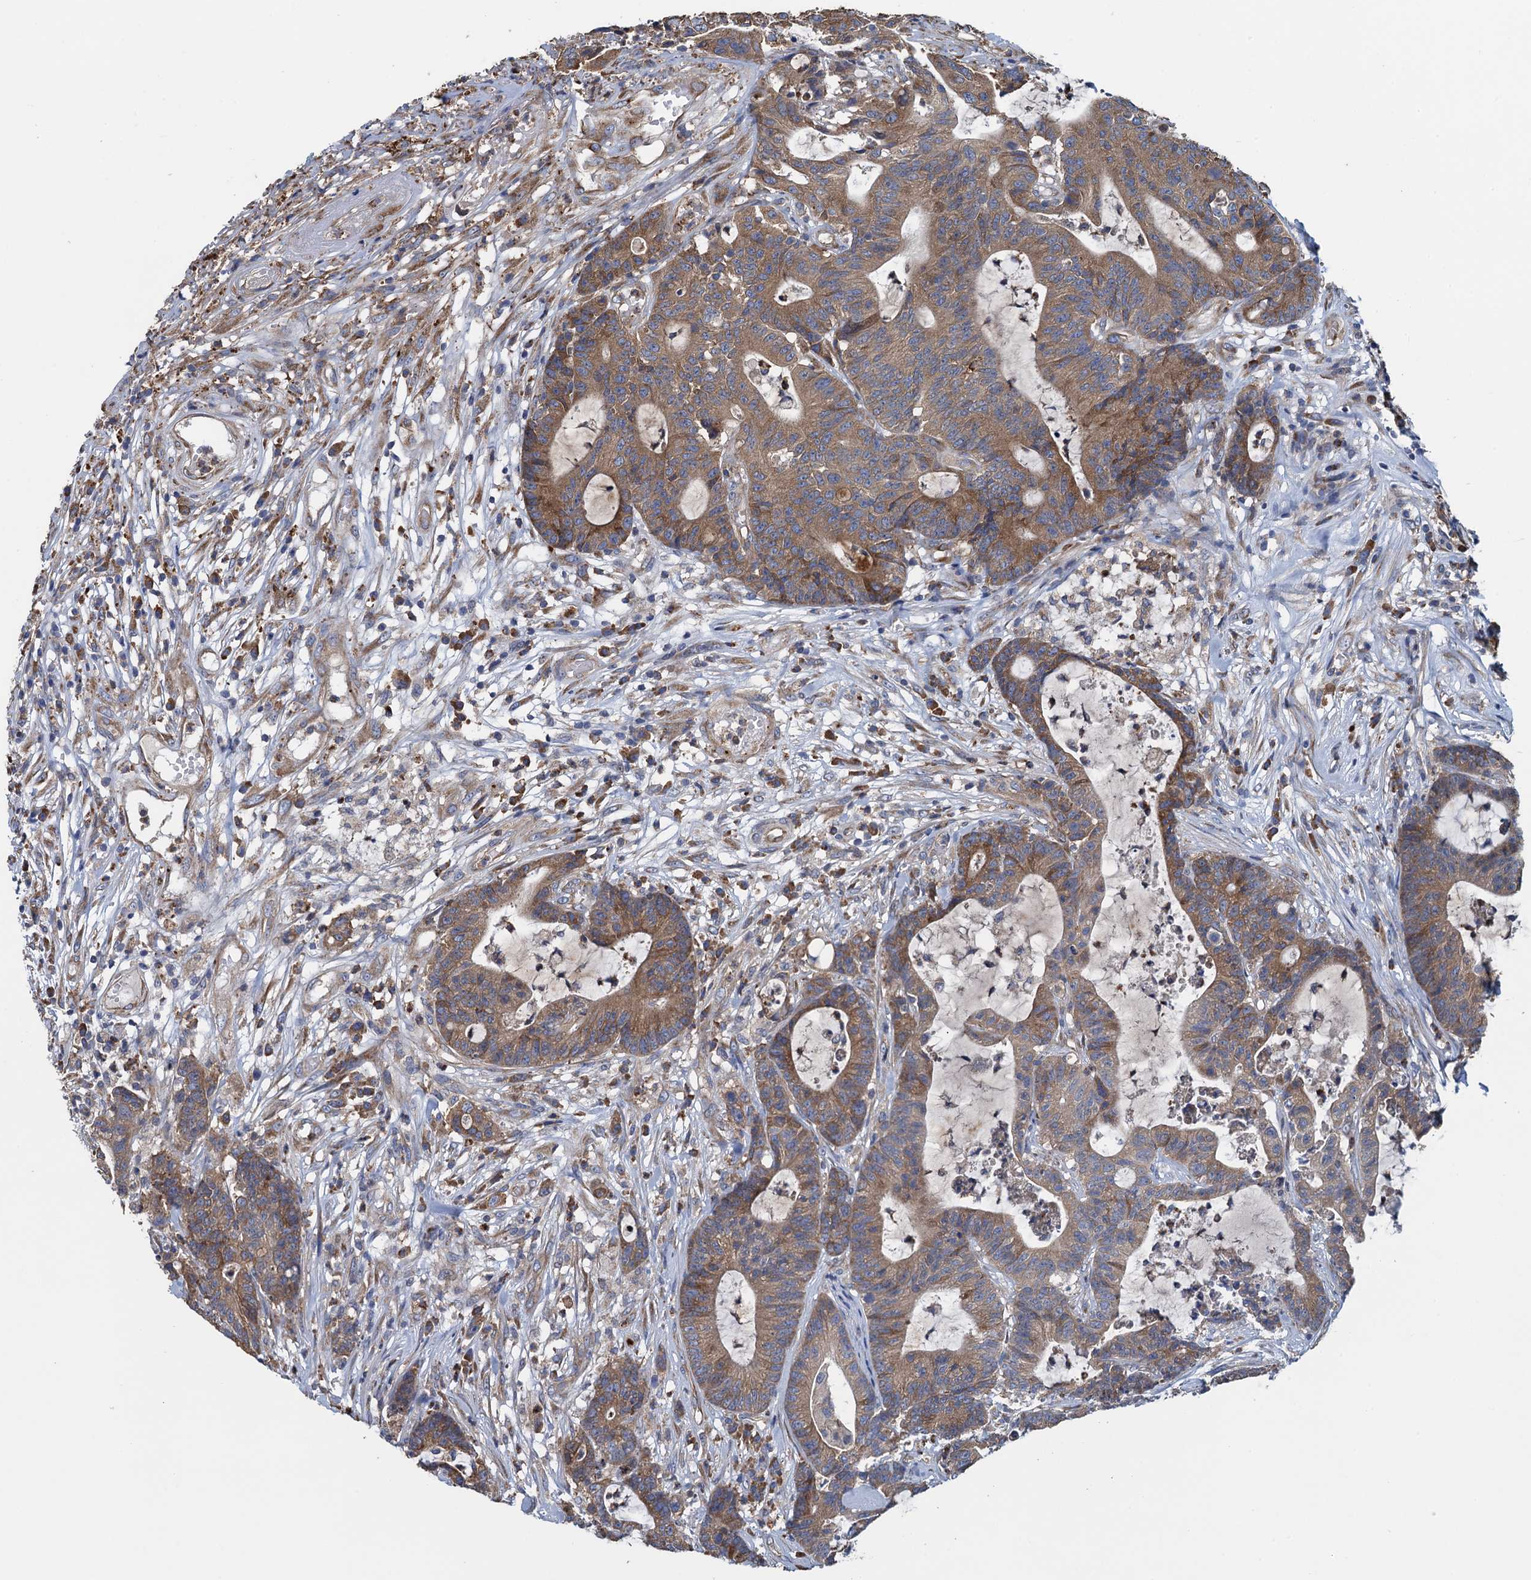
{"staining": {"intensity": "moderate", "quantity": "25%-75%", "location": "cytoplasmic/membranous"}, "tissue": "colorectal cancer", "cell_type": "Tumor cells", "image_type": "cancer", "snomed": [{"axis": "morphology", "description": "Adenocarcinoma, NOS"}, {"axis": "topography", "description": "Colon"}], "caption": "Human colorectal cancer stained for a protein (brown) reveals moderate cytoplasmic/membranous positive expression in approximately 25%-75% of tumor cells.", "gene": "ADCY9", "patient": {"sex": "female", "age": 84}}